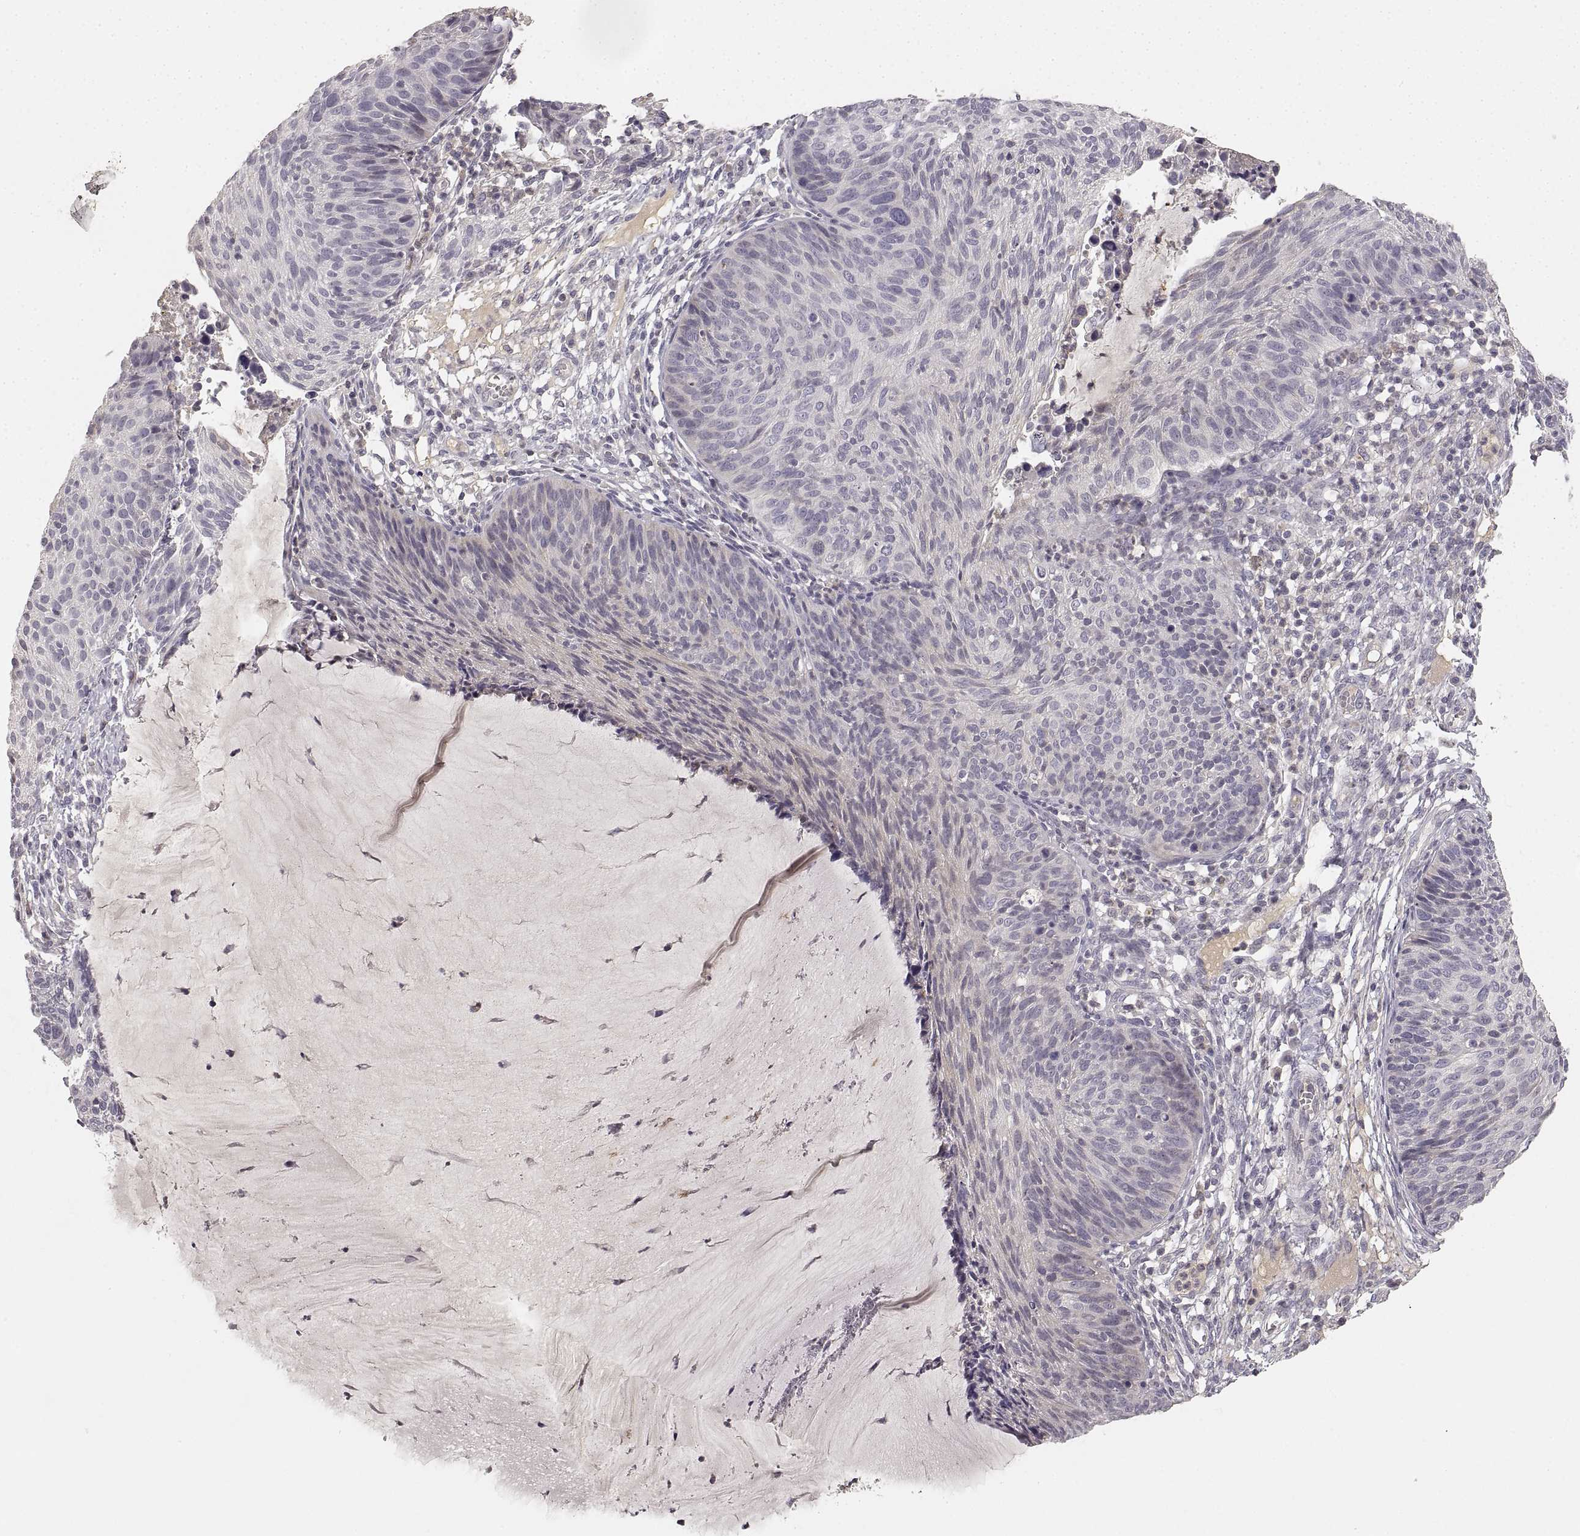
{"staining": {"intensity": "negative", "quantity": "none", "location": "none"}, "tissue": "cervical cancer", "cell_type": "Tumor cells", "image_type": "cancer", "snomed": [{"axis": "morphology", "description": "Squamous cell carcinoma, NOS"}, {"axis": "topography", "description": "Cervix"}], "caption": "Tumor cells show no significant protein expression in squamous cell carcinoma (cervical). Nuclei are stained in blue.", "gene": "RUNDC3A", "patient": {"sex": "female", "age": 36}}